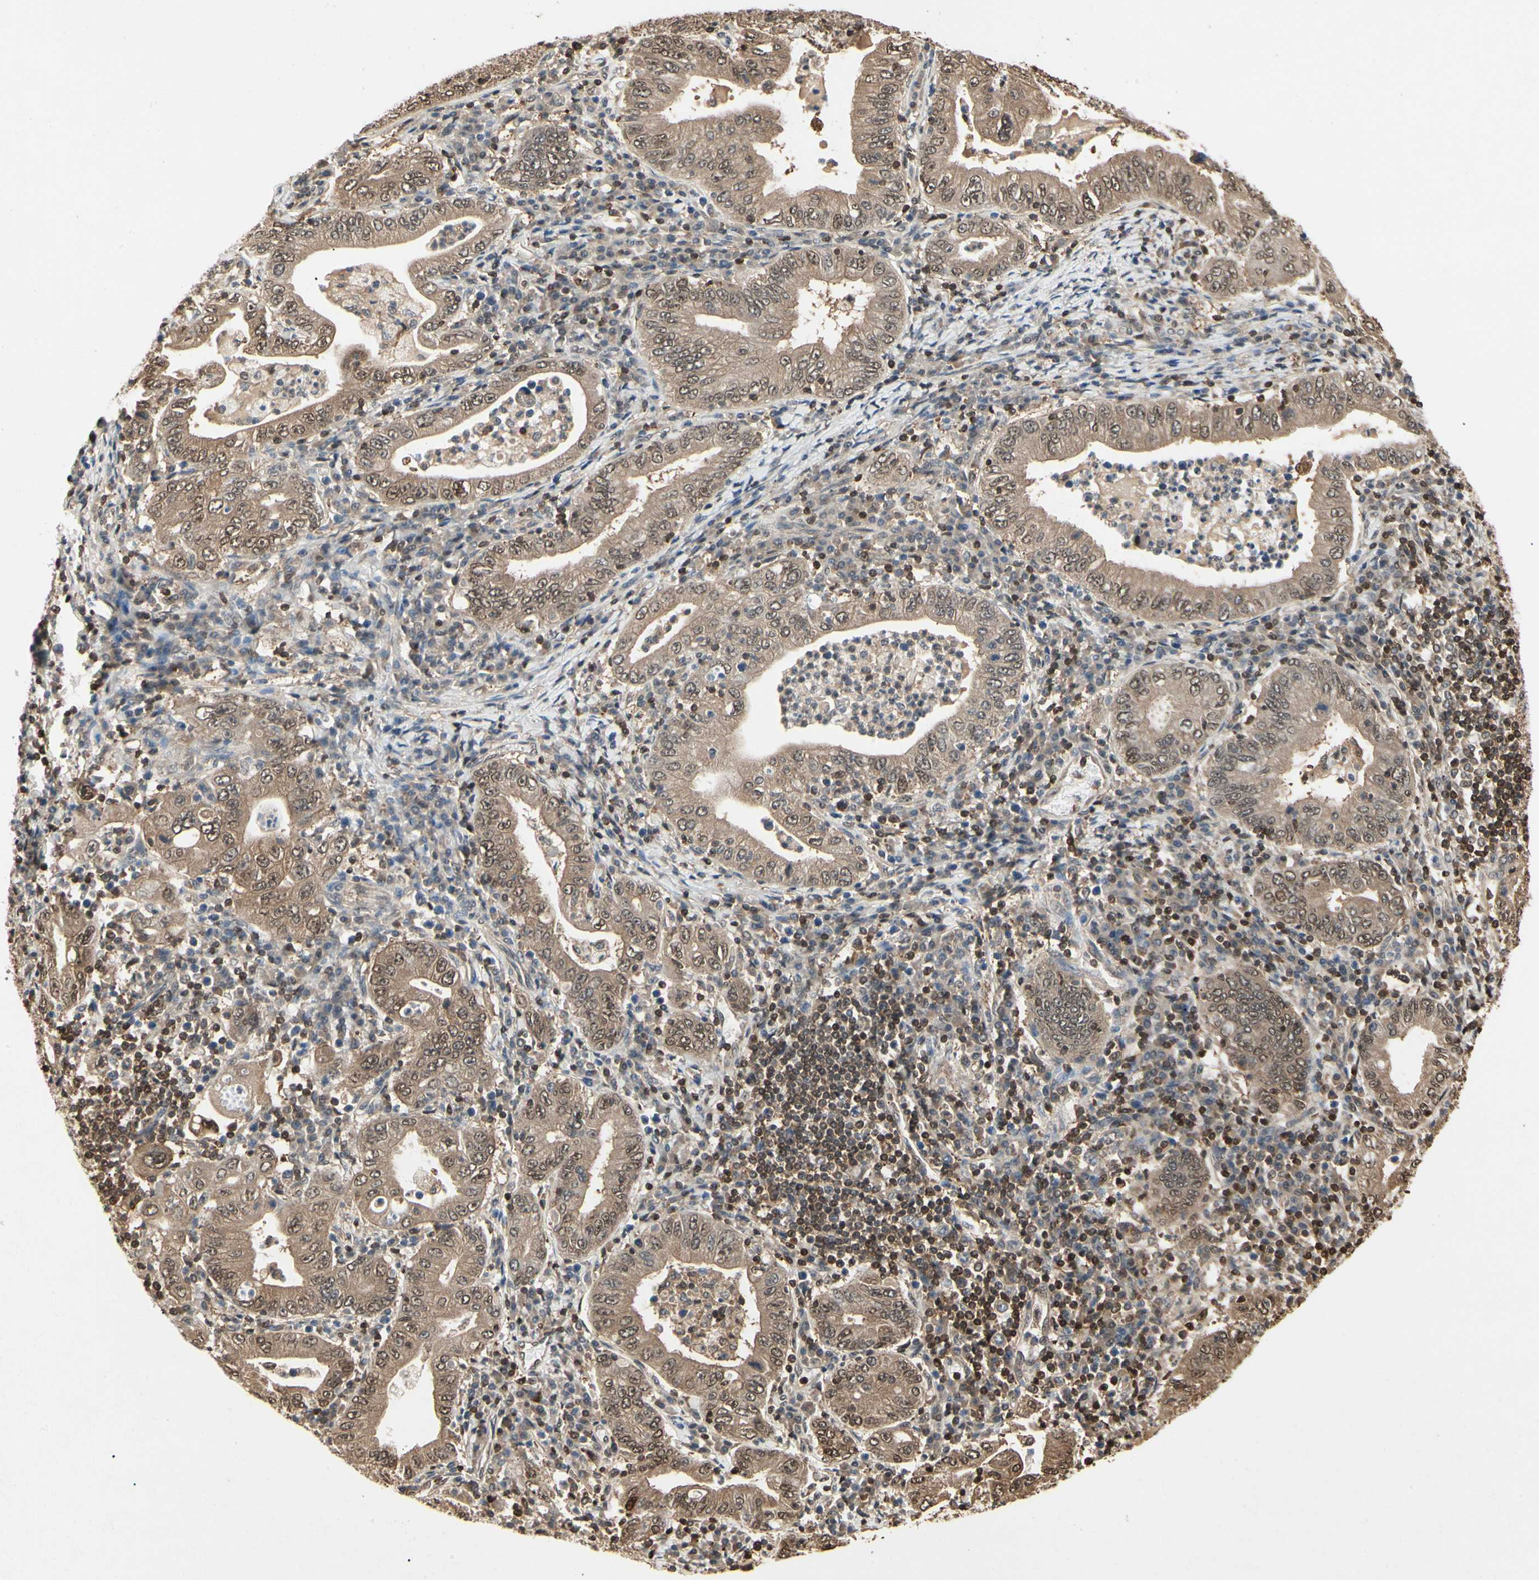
{"staining": {"intensity": "moderate", "quantity": ">75%", "location": "cytoplasmic/membranous"}, "tissue": "stomach cancer", "cell_type": "Tumor cells", "image_type": "cancer", "snomed": [{"axis": "morphology", "description": "Normal tissue, NOS"}, {"axis": "morphology", "description": "Adenocarcinoma, NOS"}, {"axis": "topography", "description": "Esophagus"}, {"axis": "topography", "description": "Stomach, upper"}, {"axis": "topography", "description": "Peripheral nerve tissue"}], "caption": "A histopathology image showing moderate cytoplasmic/membranous staining in about >75% of tumor cells in stomach cancer (adenocarcinoma), as visualized by brown immunohistochemical staining.", "gene": "YWHAQ", "patient": {"sex": "male", "age": 62}}